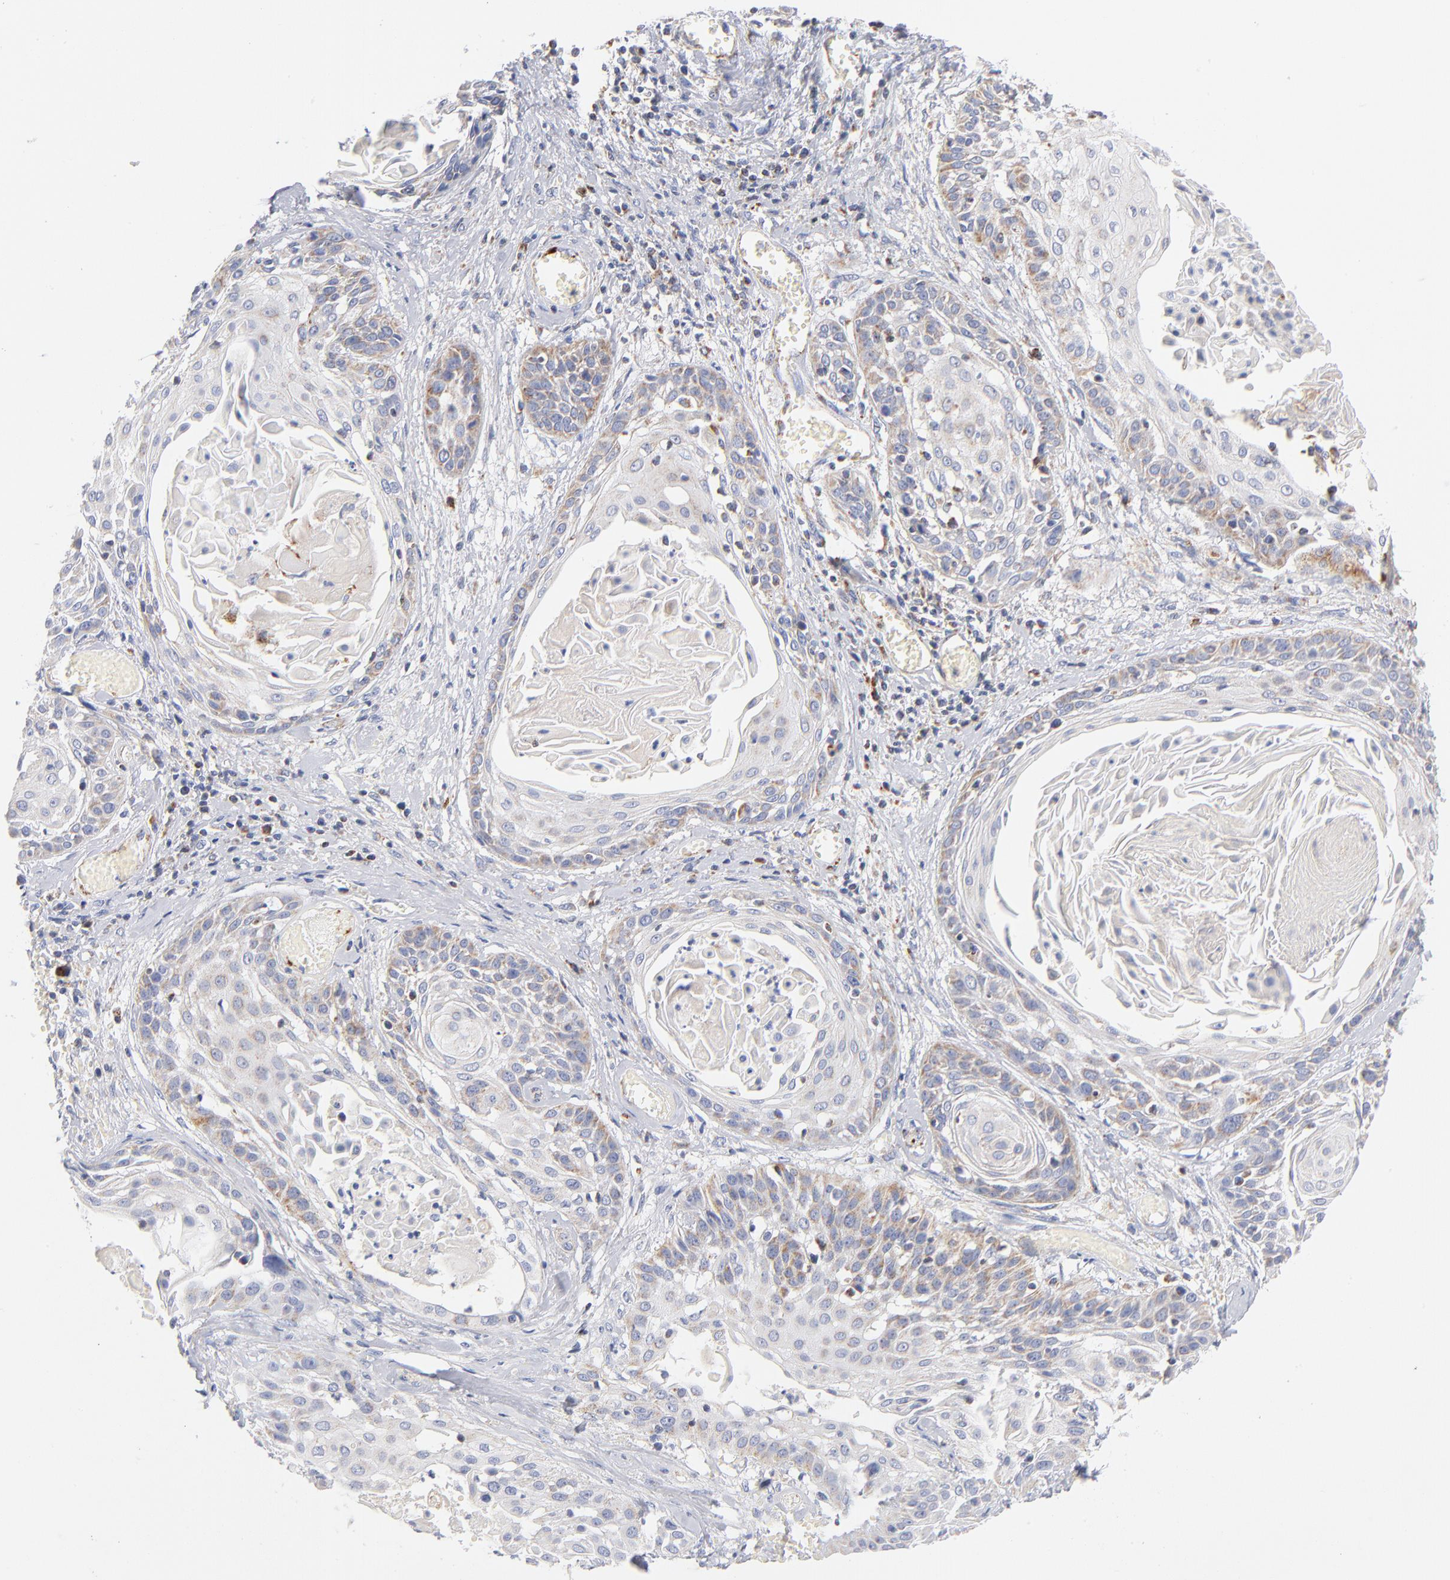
{"staining": {"intensity": "moderate", "quantity": ">75%", "location": "cytoplasmic/membranous"}, "tissue": "cervical cancer", "cell_type": "Tumor cells", "image_type": "cancer", "snomed": [{"axis": "morphology", "description": "Squamous cell carcinoma, NOS"}, {"axis": "topography", "description": "Cervix"}], "caption": "Immunohistochemical staining of human squamous cell carcinoma (cervical) reveals medium levels of moderate cytoplasmic/membranous protein staining in approximately >75% of tumor cells.", "gene": "DLAT", "patient": {"sex": "female", "age": 57}}